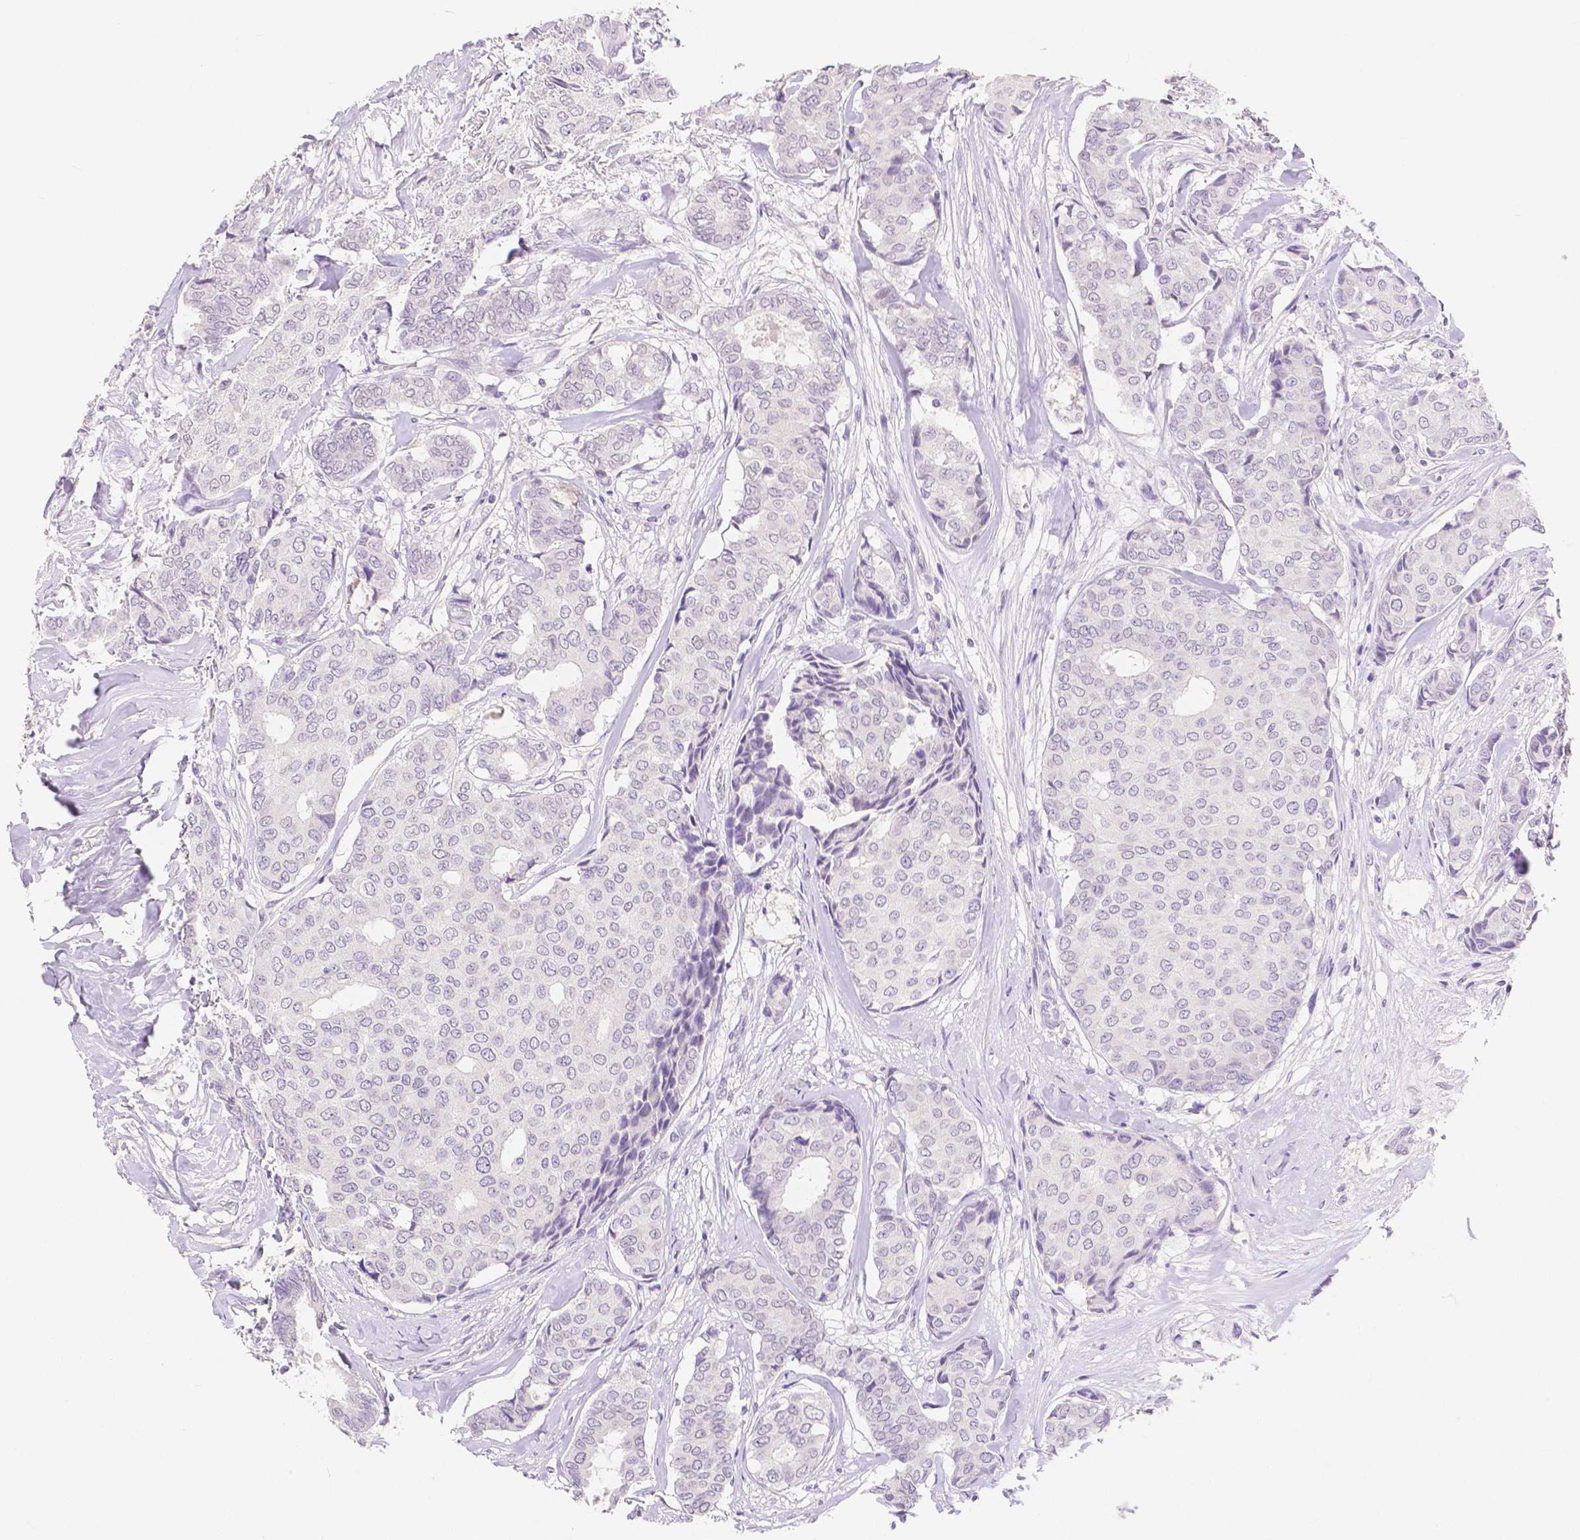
{"staining": {"intensity": "negative", "quantity": "none", "location": "none"}, "tissue": "breast cancer", "cell_type": "Tumor cells", "image_type": "cancer", "snomed": [{"axis": "morphology", "description": "Duct carcinoma"}, {"axis": "topography", "description": "Breast"}], "caption": "Immunohistochemistry (IHC) micrograph of breast cancer stained for a protein (brown), which shows no positivity in tumor cells.", "gene": "HNF1B", "patient": {"sex": "female", "age": 75}}